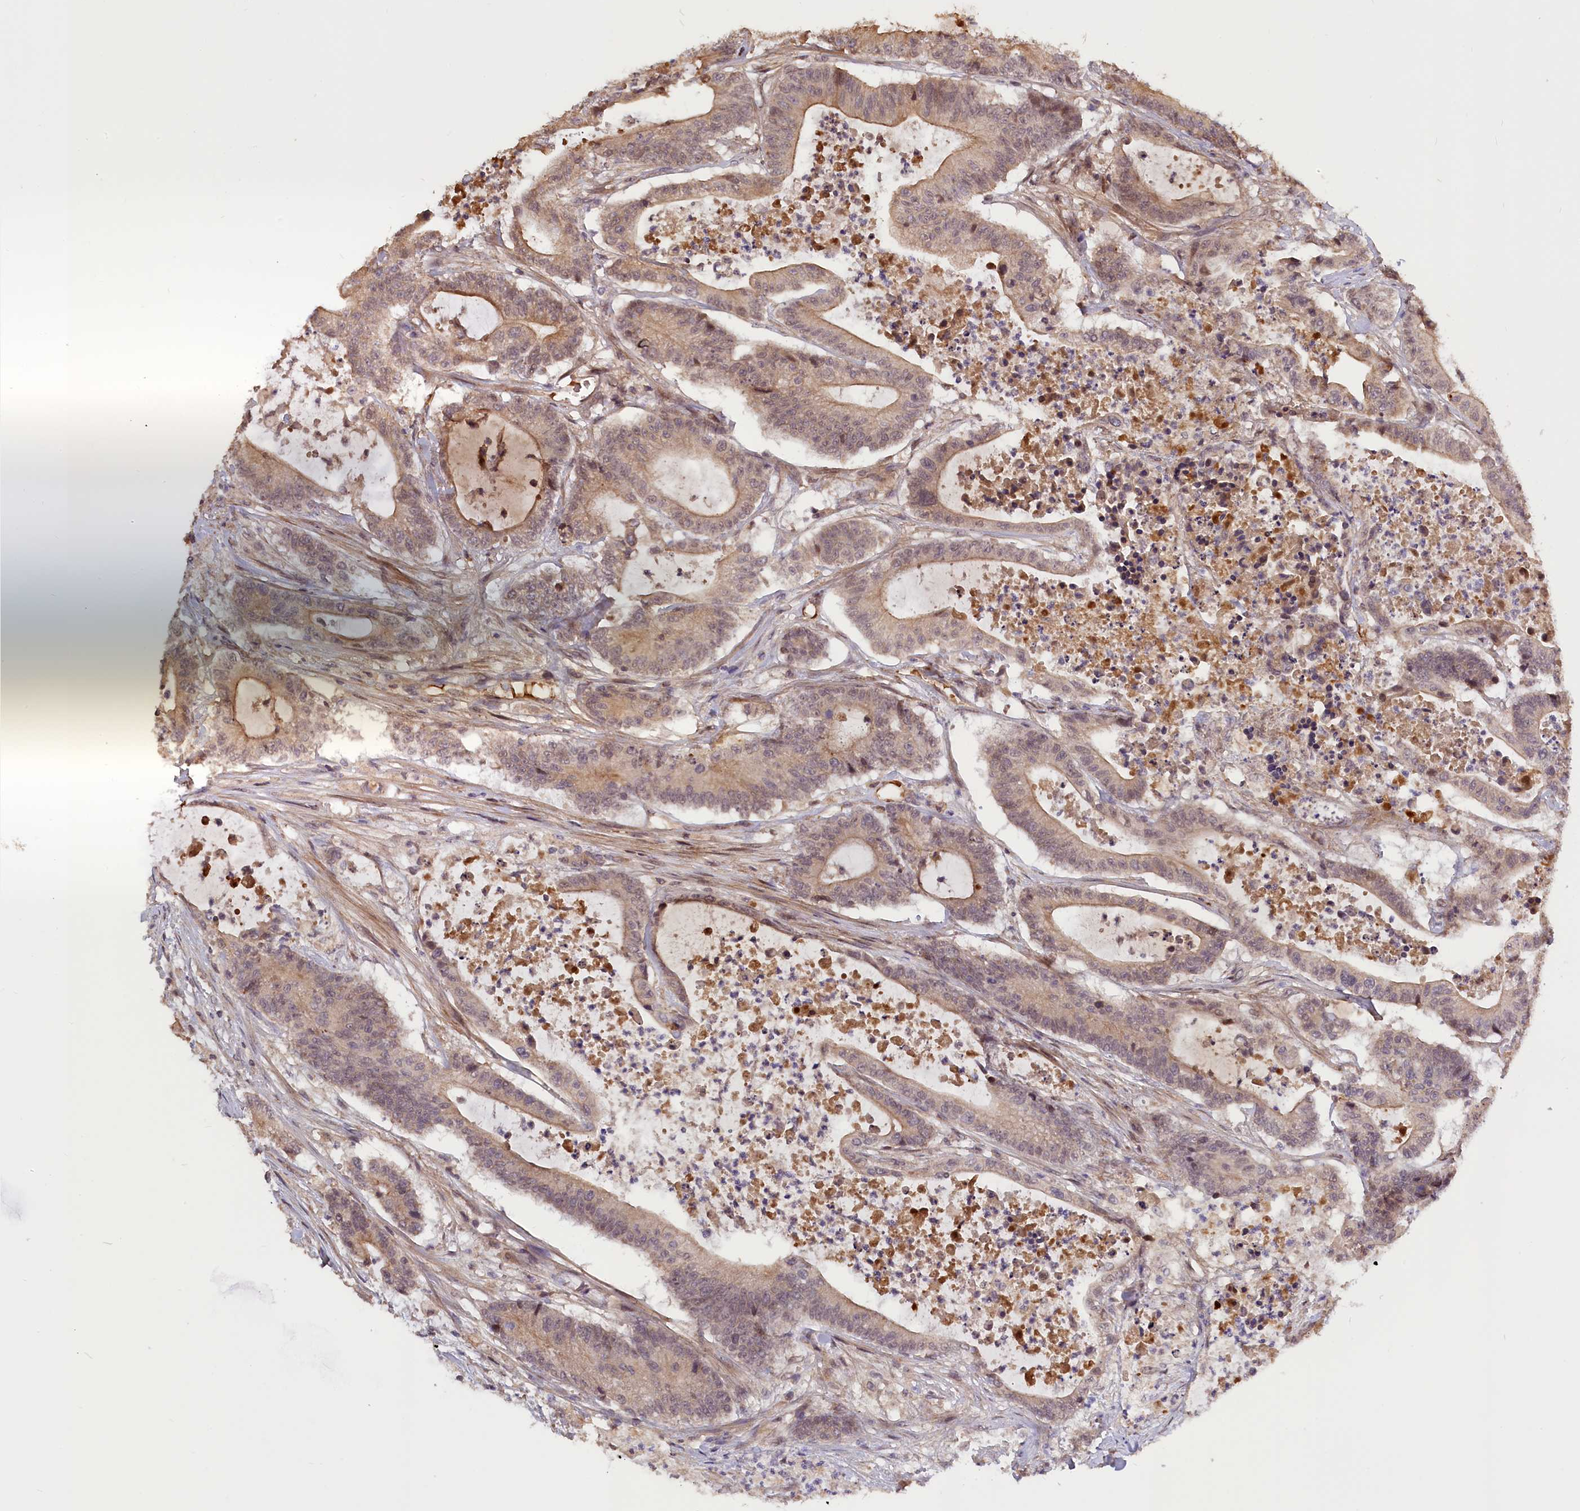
{"staining": {"intensity": "weak", "quantity": ">75%", "location": "cytoplasmic/membranous"}, "tissue": "colorectal cancer", "cell_type": "Tumor cells", "image_type": "cancer", "snomed": [{"axis": "morphology", "description": "Adenocarcinoma, NOS"}, {"axis": "topography", "description": "Colon"}], "caption": "Immunohistochemical staining of colorectal adenocarcinoma displays low levels of weak cytoplasmic/membranous staining in approximately >75% of tumor cells.", "gene": "ZNF480", "patient": {"sex": "female", "age": 84}}